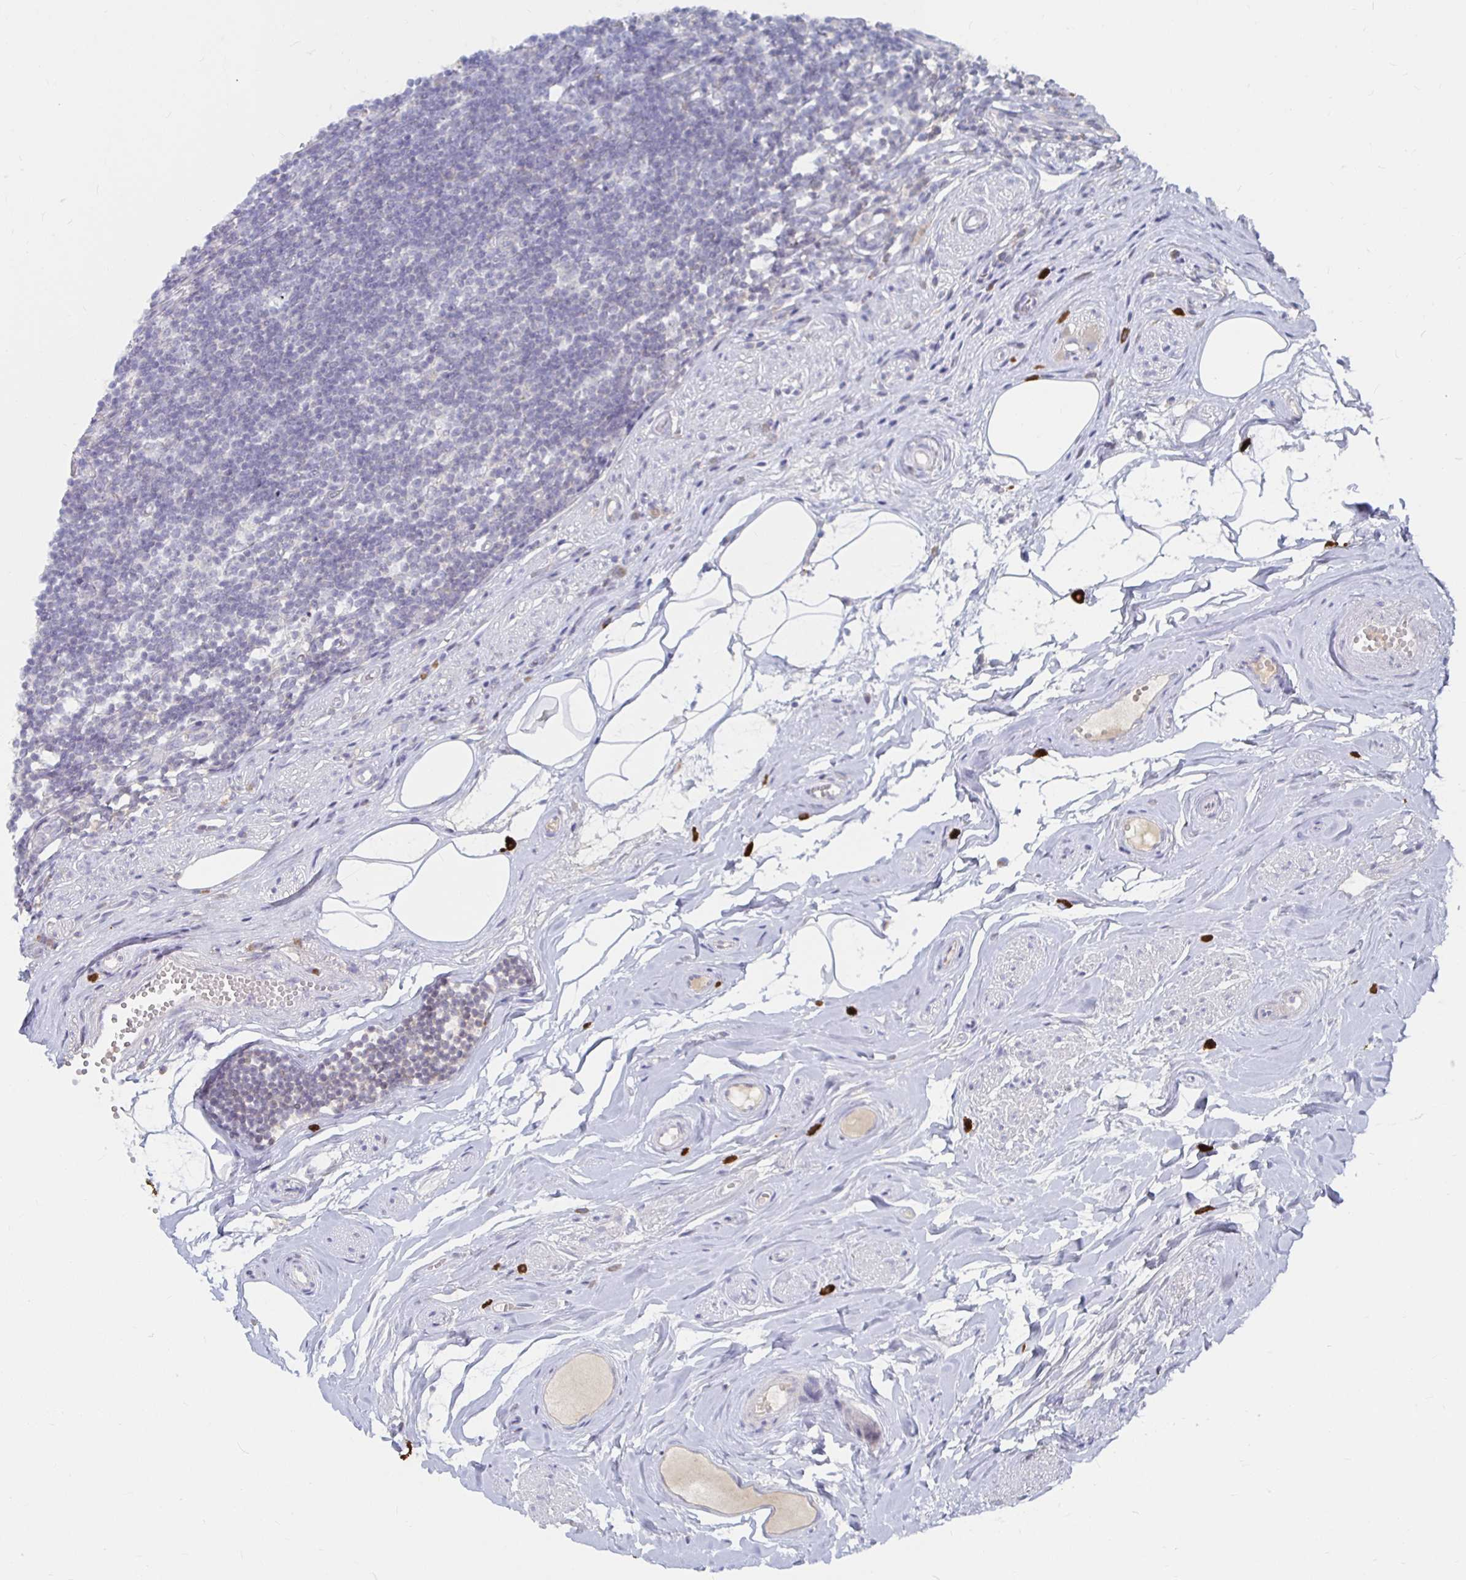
{"staining": {"intensity": "moderate", "quantity": "25%-75%", "location": "cytoplasmic/membranous"}, "tissue": "appendix", "cell_type": "Glandular cells", "image_type": "normal", "snomed": [{"axis": "morphology", "description": "Normal tissue, NOS"}, {"axis": "topography", "description": "Appendix"}], "caption": "Immunohistochemical staining of benign human appendix reveals 25%-75% levels of moderate cytoplasmic/membranous protein positivity in about 25%-75% of glandular cells.", "gene": "RNF144B", "patient": {"sex": "female", "age": 56}}